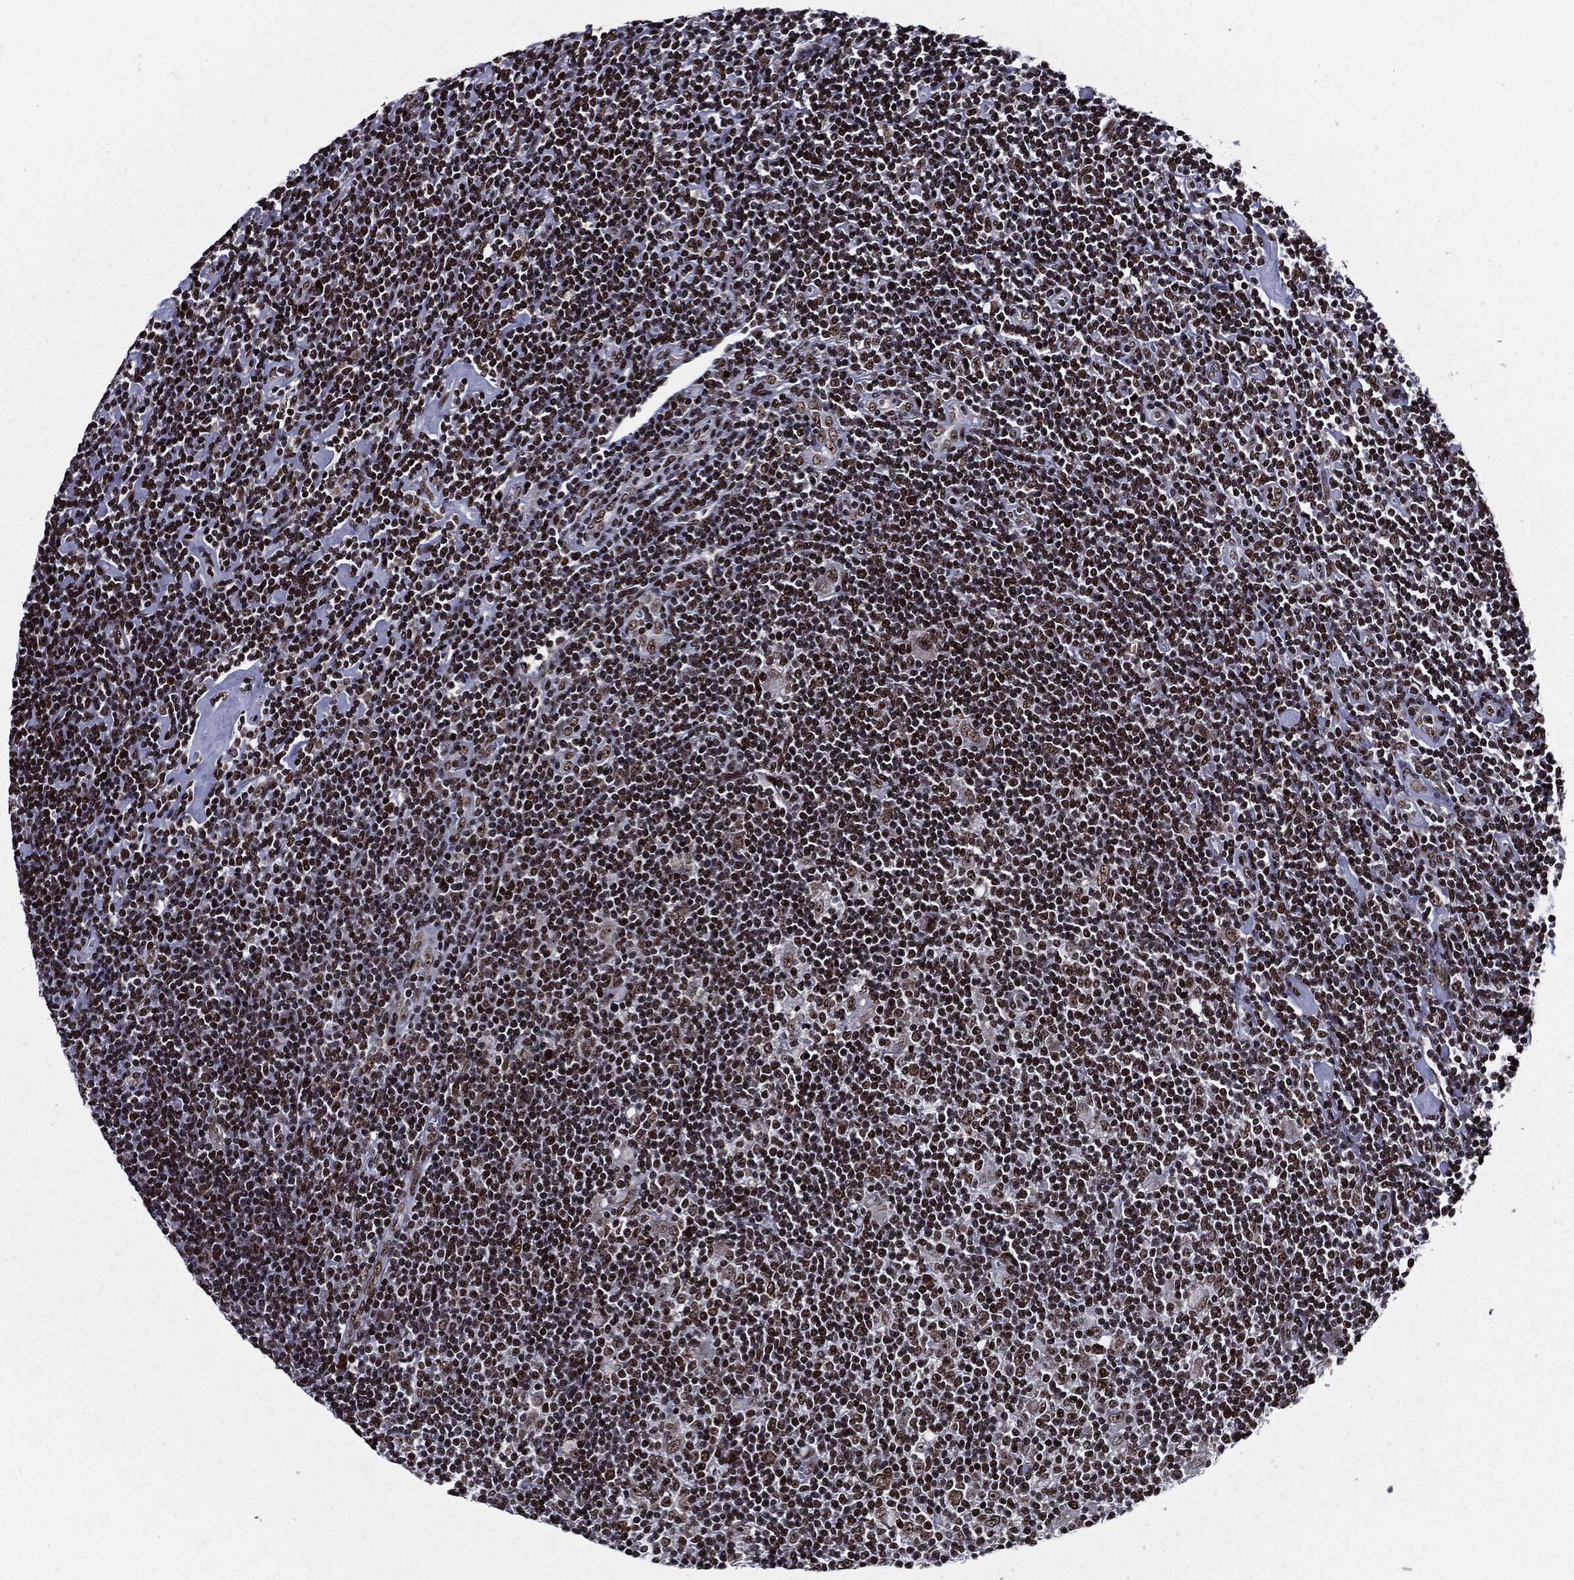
{"staining": {"intensity": "strong", "quantity": ">75%", "location": "nuclear"}, "tissue": "lymphoma", "cell_type": "Tumor cells", "image_type": "cancer", "snomed": [{"axis": "morphology", "description": "Hodgkin's disease, NOS"}, {"axis": "topography", "description": "Lymph node"}], "caption": "IHC staining of Hodgkin's disease, which exhibits high levels of strong nuclear positivity in approximately >75% of tumor cells indicating strong nuclear protein expression. The staining was performed using DAB (brown) for protein detection and nuclei were counterstained in hematoxylin (blue).", "gene": "ZFP91", "patient": {"sex": "male", "age": 40}}